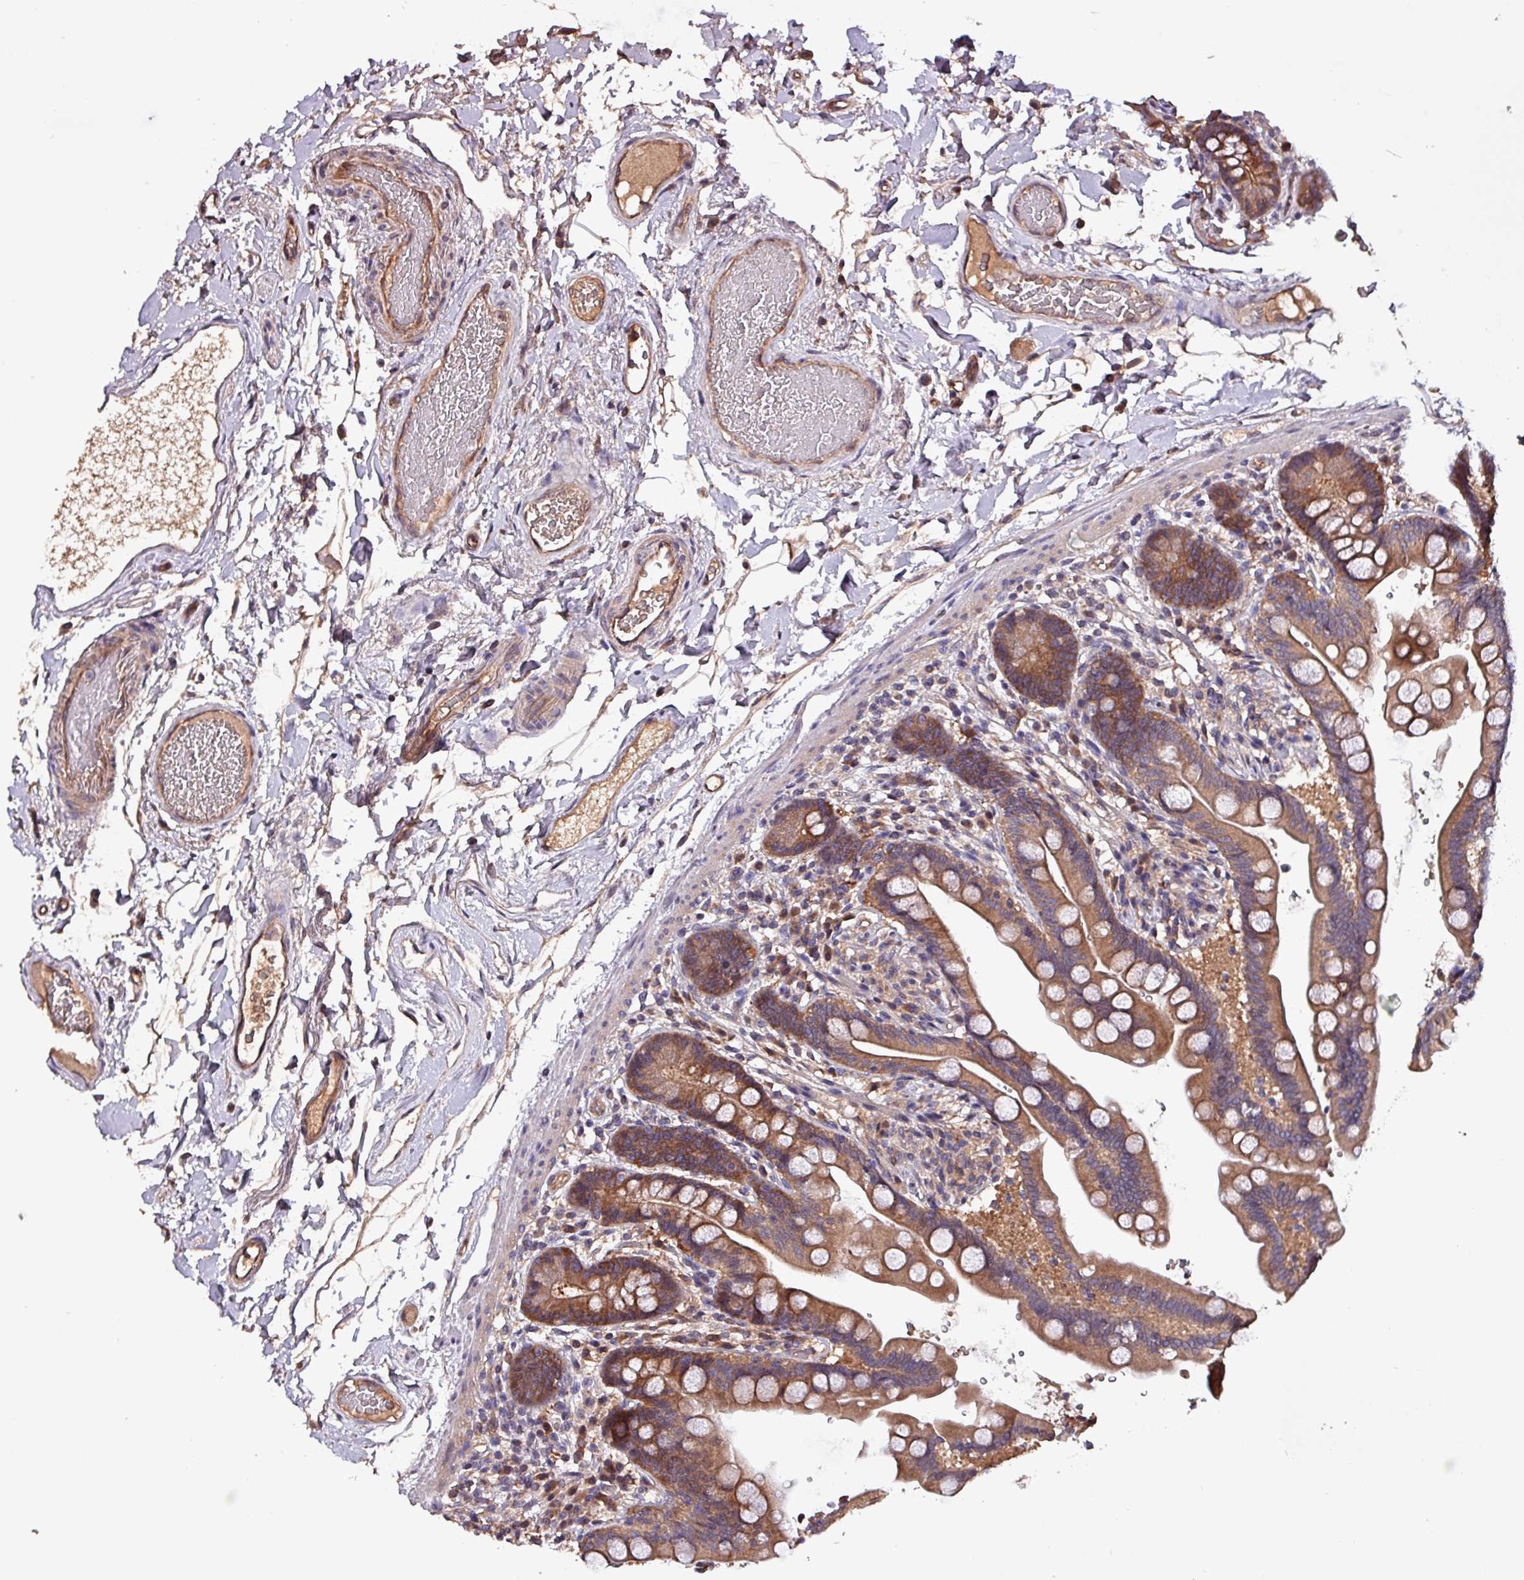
{"staining": {"intensity": "moderate", "quantity": ">75%", "location": "cytoplasmic/membranous"}, "tissue": "colon", "cell_type": "Endothelial cells", "image_type": "normal", "snomed": [{"axis": "morphology", "description": "Normal tissue, NOS"}, {"axis": "topography", "description": "Smooth muscle"}, {"axis": "topography", "description": "Colon"}], "caption": "About >75% of endothelial cells in unremarkable colon display moderate cytoplasmic/membranous protein staining as visualized by brown immunohistochemical staining.", "gene": "PAFAH1B2", "patient": {"sex": "male", "age": 73}}